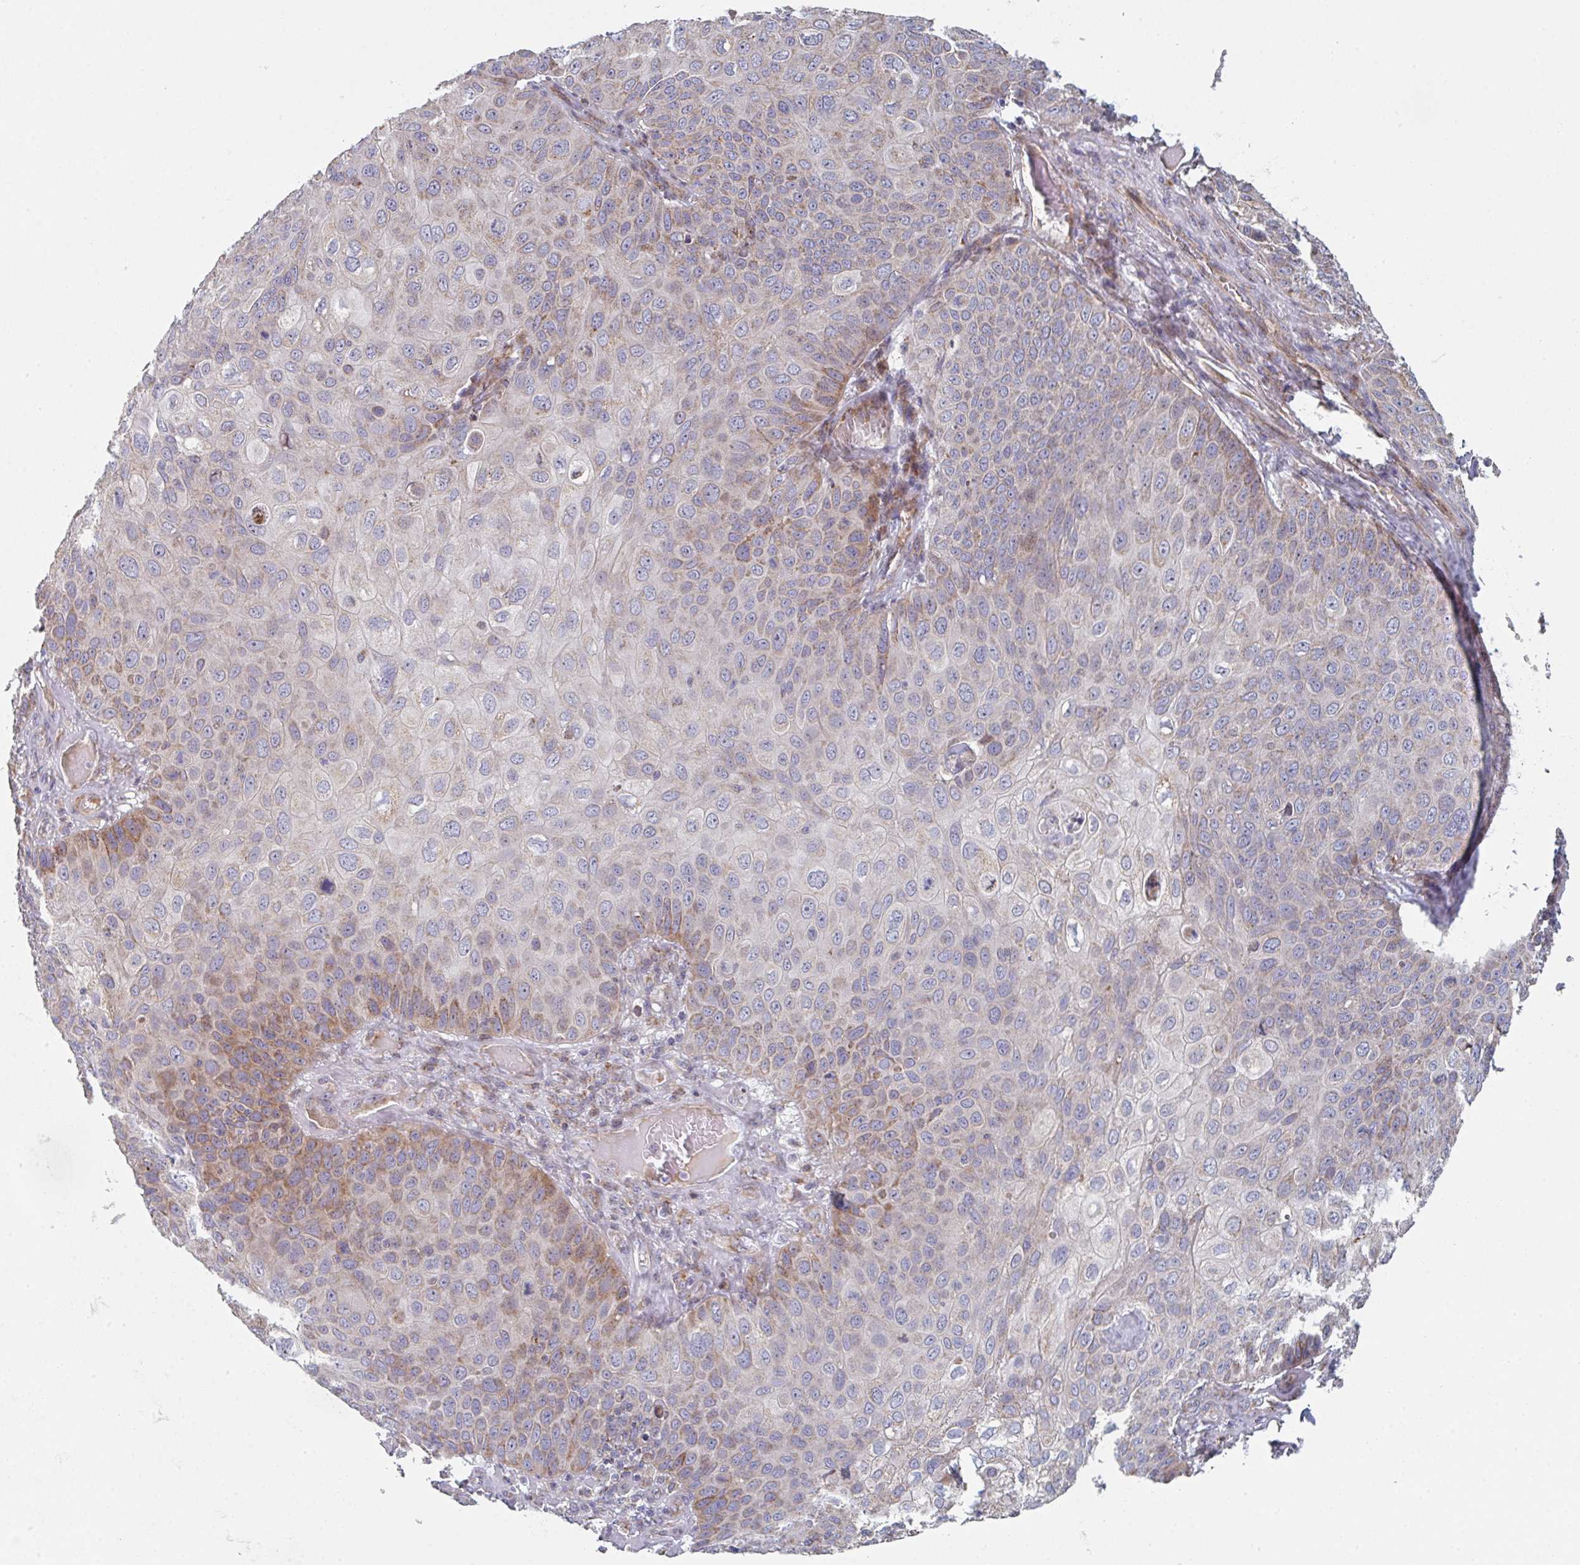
{"staining": {"intensity": "moderate", "quantity": "<25%", "location": "cytoplasmic/membranous"}, "tissue": "skin cancer", "cell_type": "Tumor cells", "image_type": "cancer", "snomed": [{"axis": "morphology", "description": "Squamous cell carcinoma, NOS"}, {"axis": "topography", "description": "Skin"}], "caption": "DAB immunohistochemical staining of human squamous cell carcinoma (skin) reveals moderate cytoplasmic/membranous protein expression in approximately <25% of tumor cells.", "gene": "ZNF644", "patient": {"sex": "male", "age": 87}}